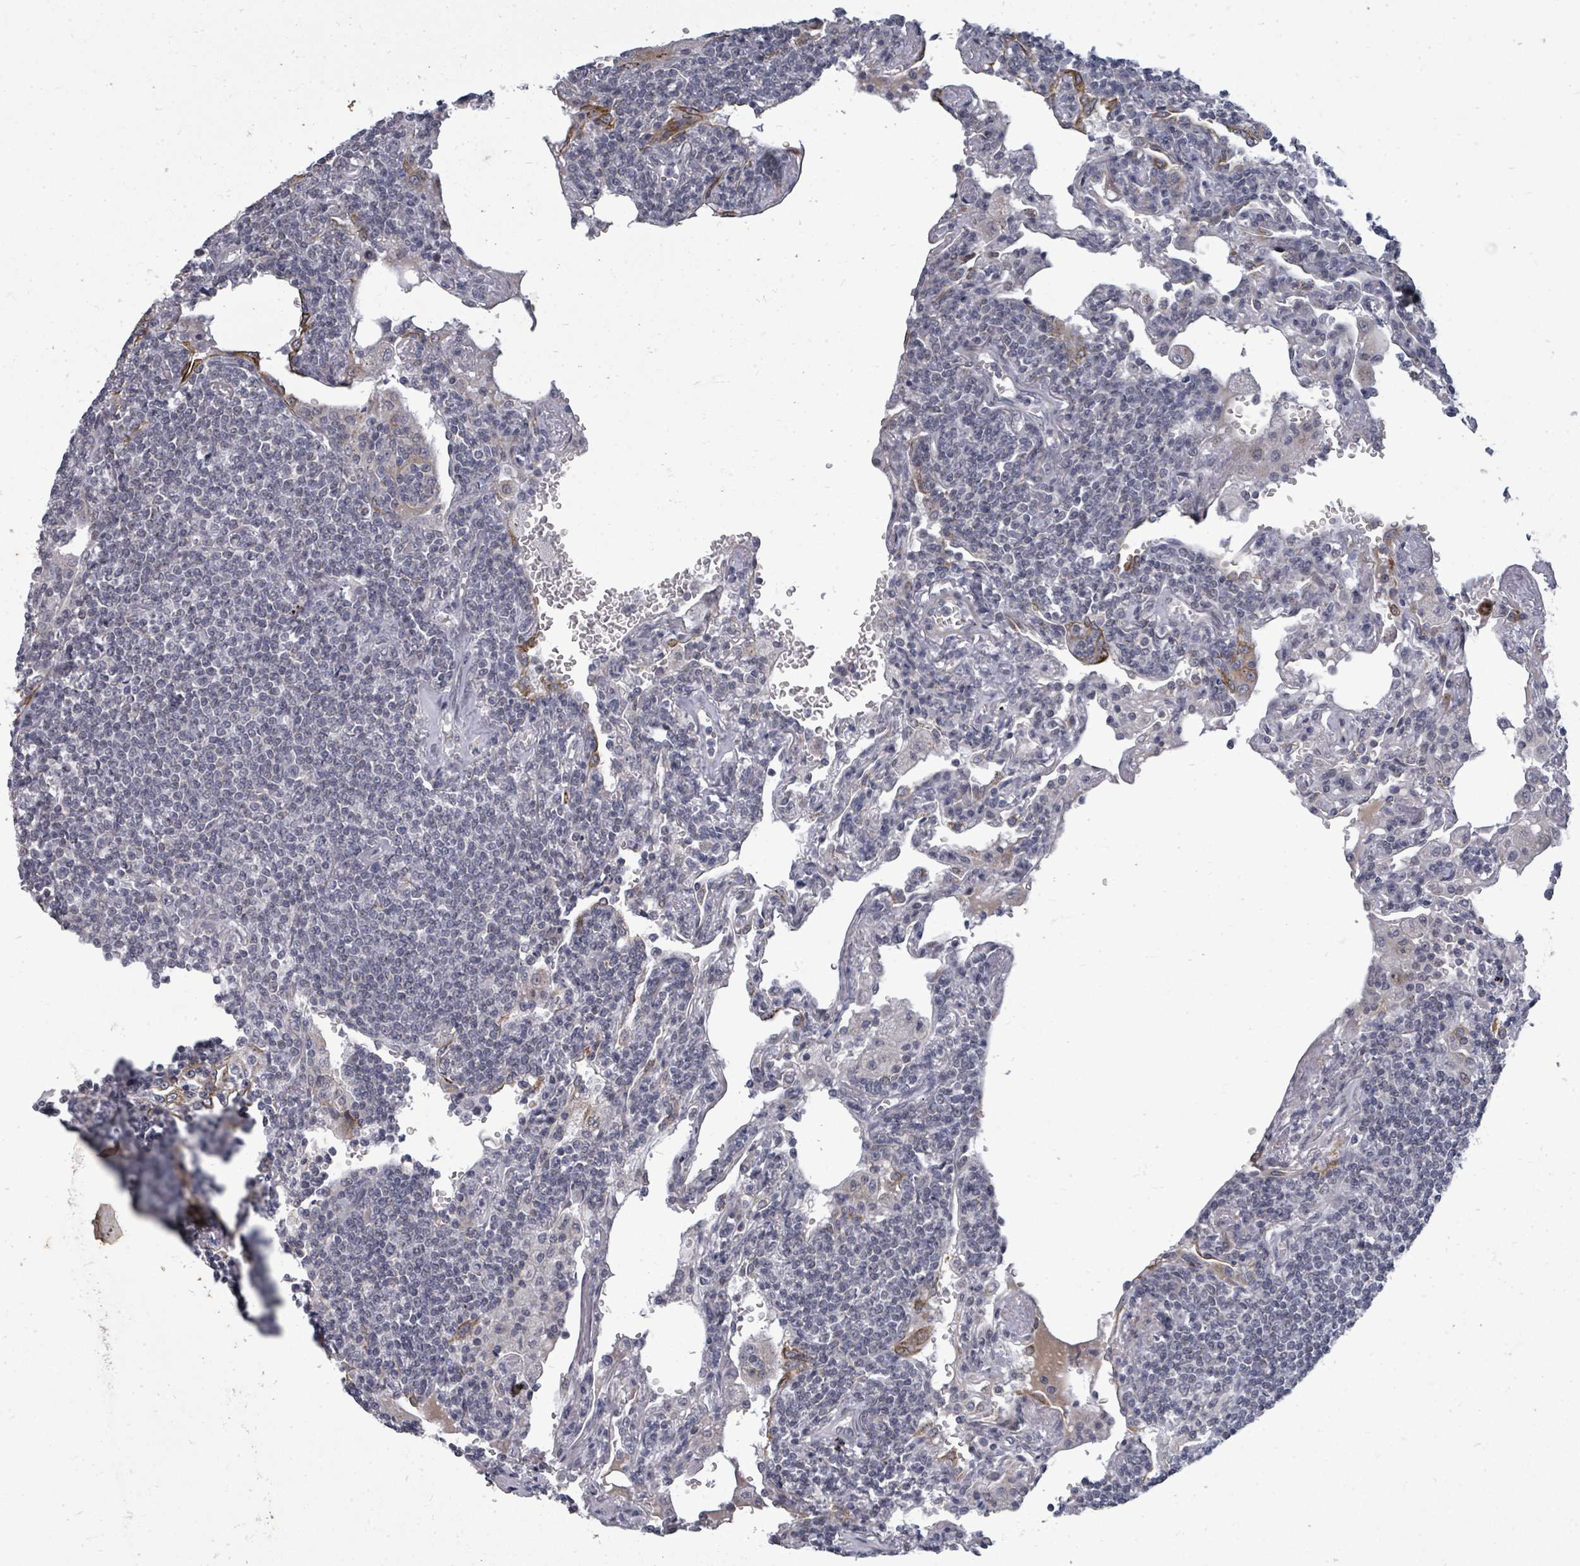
{"staining": {"intensity": "negative", "quantity": "none", "location": "none"}, "tissue": "lymphoma", "cell_type": "Tumor cells", "image_type": "cancer", "snomed": [{"axis": "morphology", "description": "Malignant lymphoma, non-Hodgkin's type, Low grade"}, {"axis": "topography", "description": "Lung"}], "caption": "This is an immunohistochemistry (IHC) photomicrograph of human lymphoma. There is no expression in tumor cells.", "gene": "PTPN20", "patient": {"sex": "female", "age": 71}}